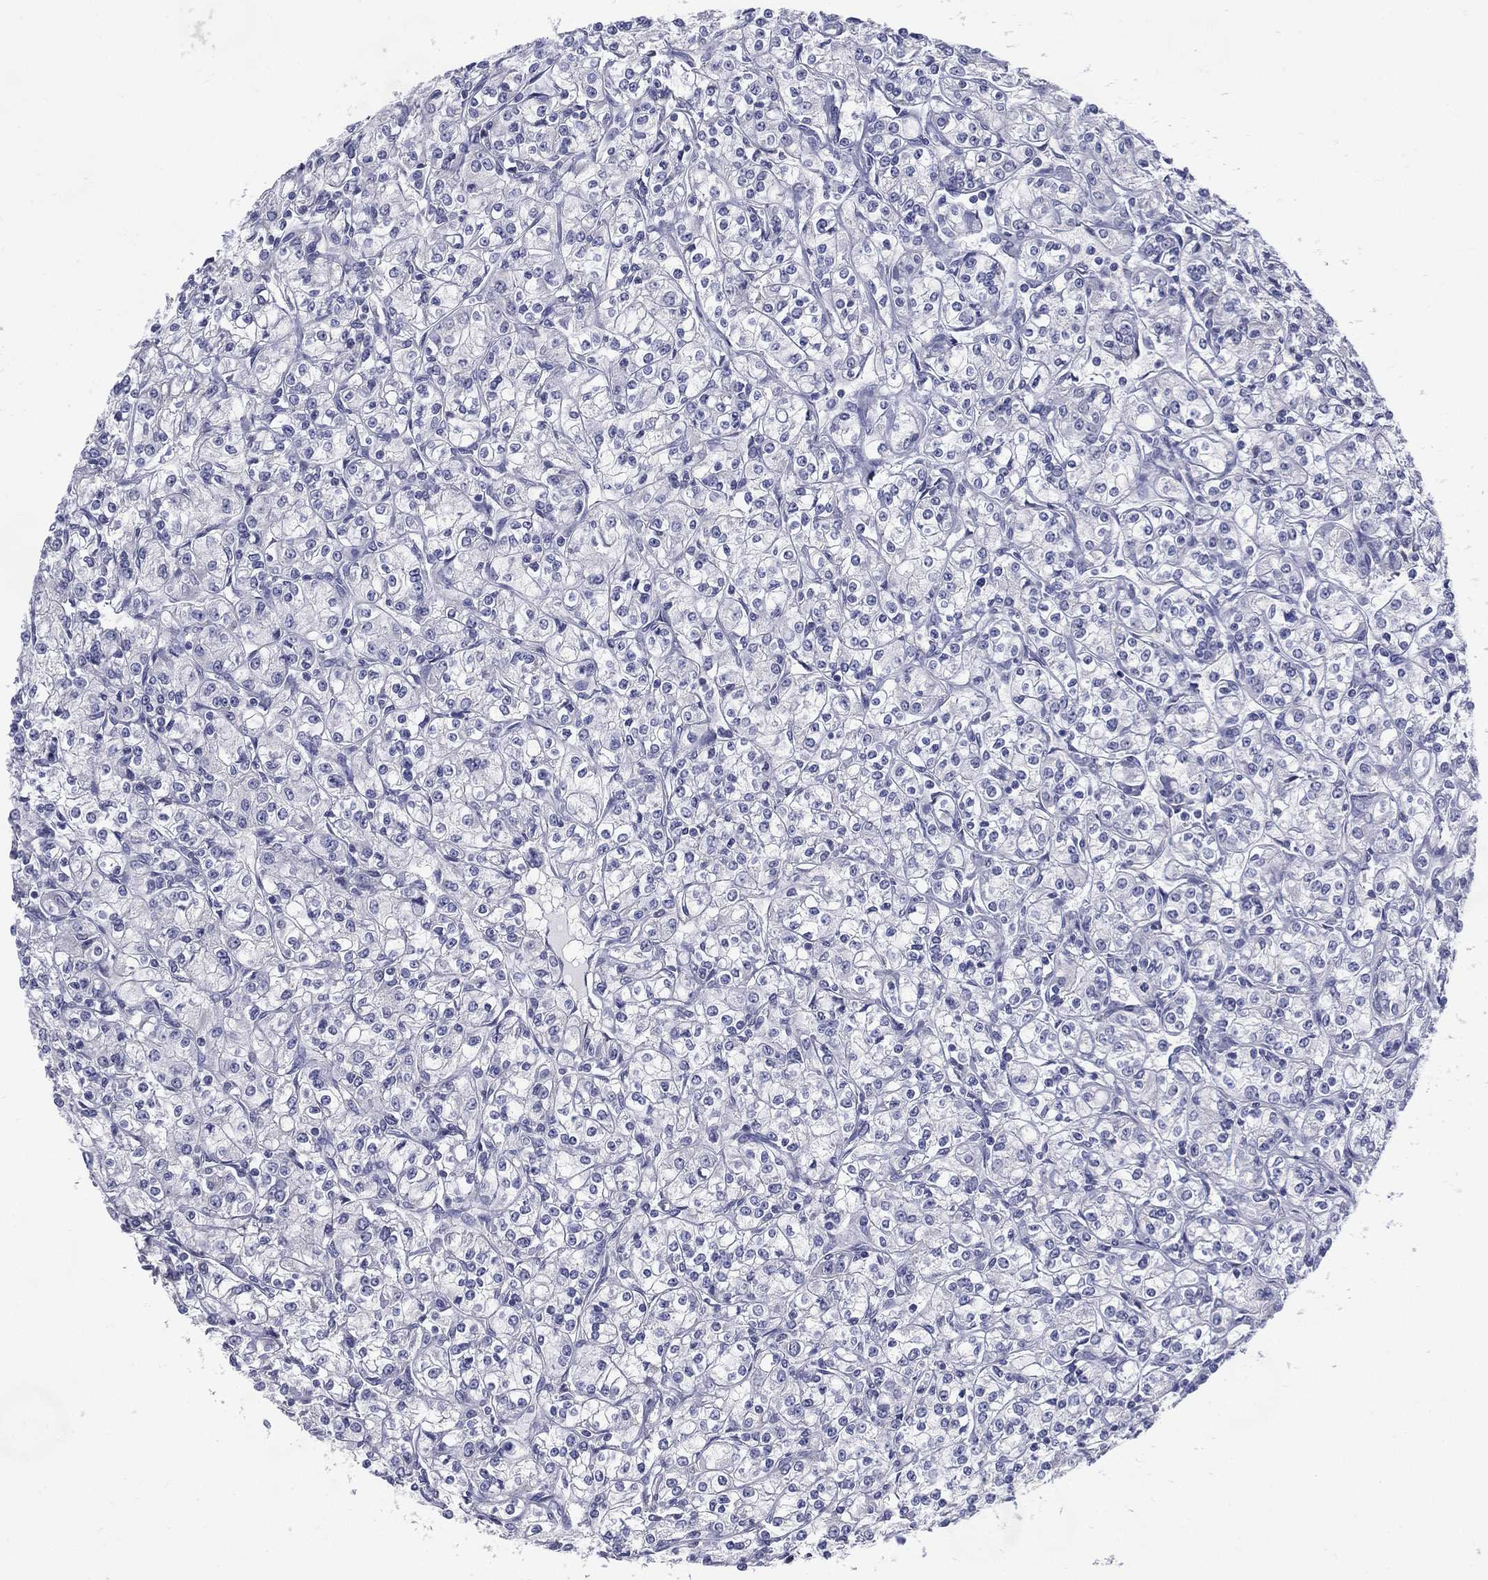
{"staining": {"intensity": "negative", "quantity": "none", "location": "none"}, "tissue": "renal cancer", "cell_type": "Tumor cells", "image_type": "cancer", "snomed": [{"axis": "morphology", "description": "Adenocarcinoma, NOS"}, {"axis": "topography", "description": "Kidney"}], "caption": "High power microscopy micrograph of an IHC histopathology image of renal adenocarcinoma, revealing no significant positivity in tumor cells.", "gene": "C19orf18", "patient": {"sex": "male", "age": 77}}